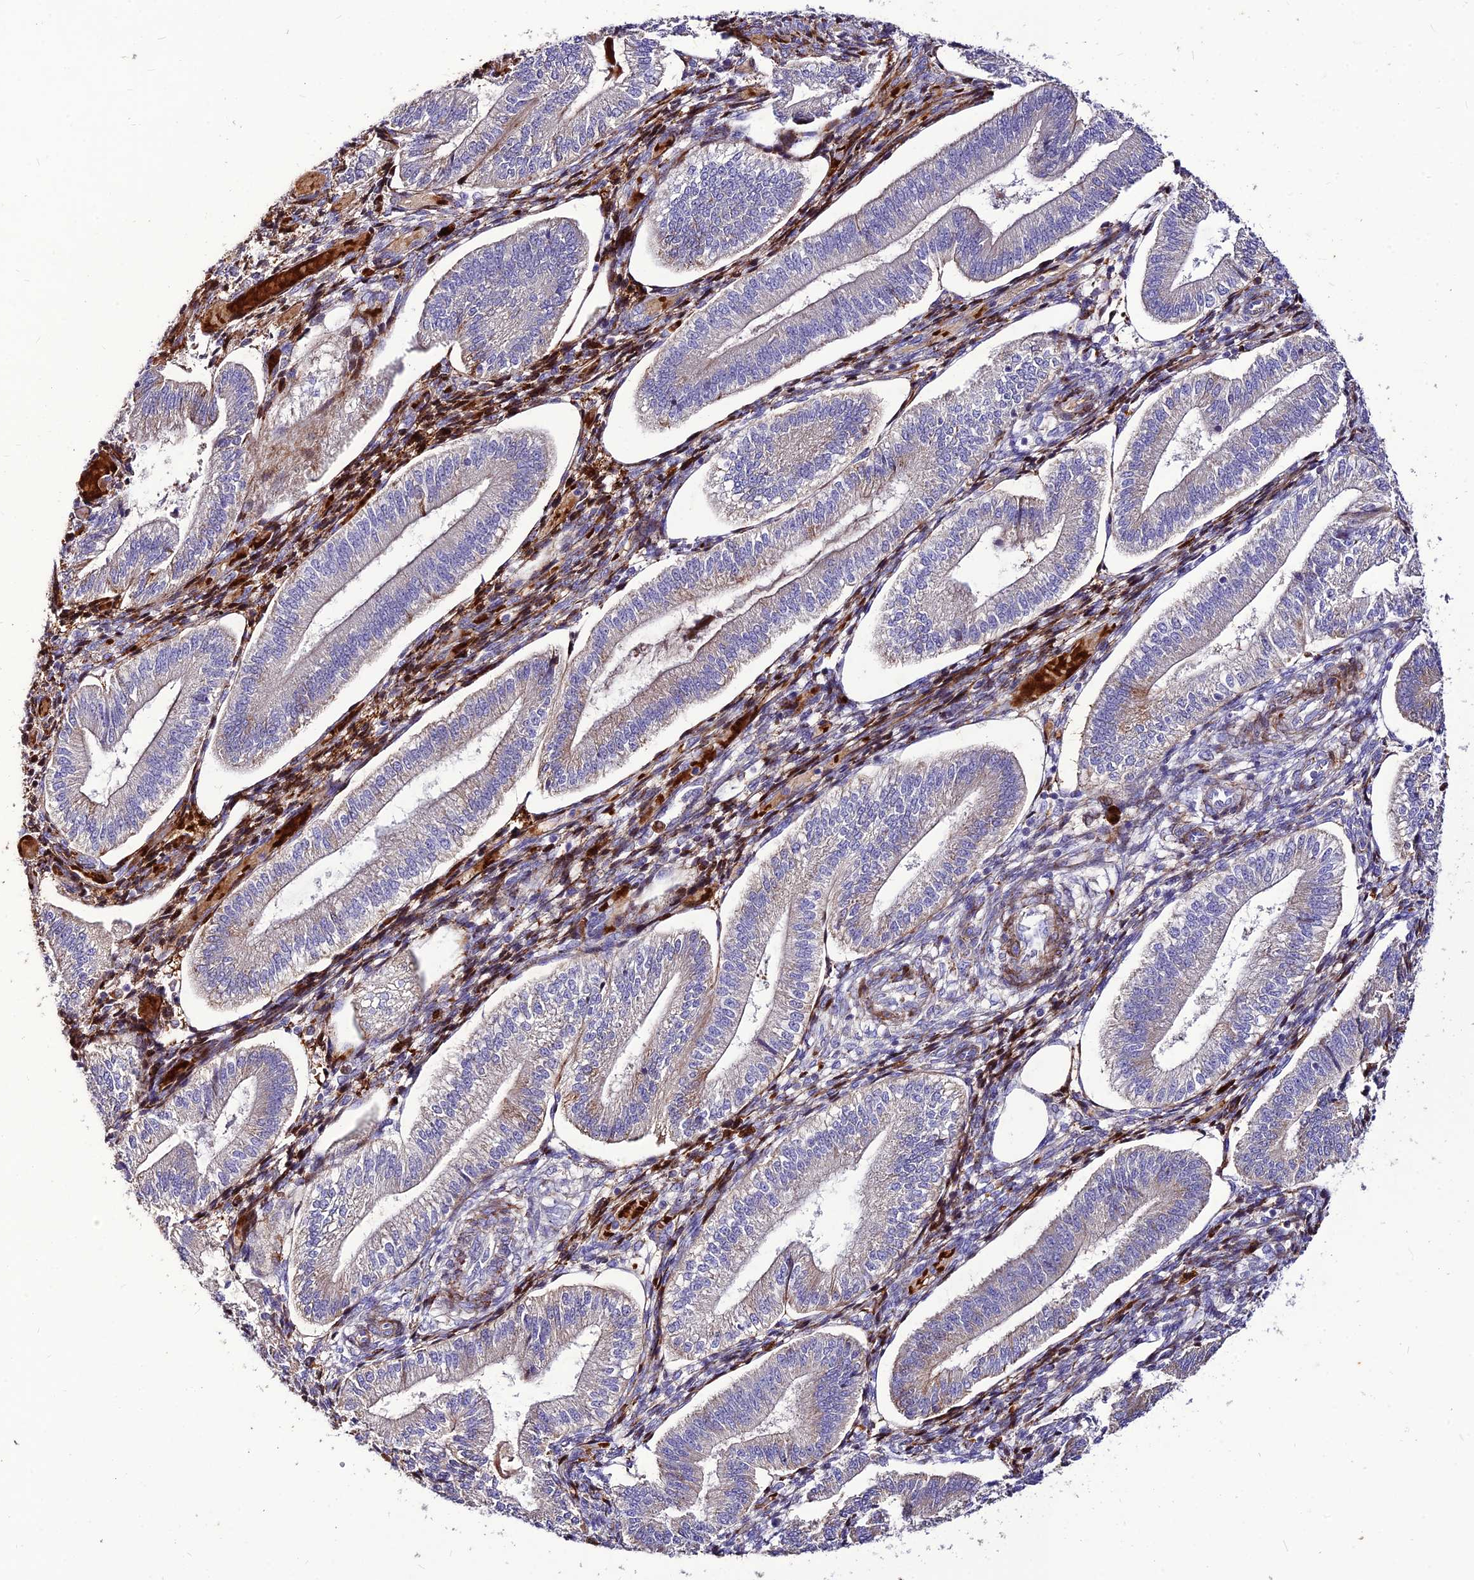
{"staining": {"intensity": "strong", "quantity": "<25%", "location": "cytoplasmic/membranous"}, "tissue": "endometrium", "cell_type": "Cells in endometrial stroma", "image_type": "normal", "snomed": [{"axis": "morphology", "description": "Normal tissue, NOS"}, {"axis": "topography", "description": "Endometrium"}], "caption": "Protein positivity by immunohistochemistry (IHC) demonstrates strong cytoplasmic/membranous positivity in approximately <25% of cells in endometrial stroma in unremarkable endometrium.", "gene": "RIMOC1", "patient": {"sex": "female", "age": 34}}